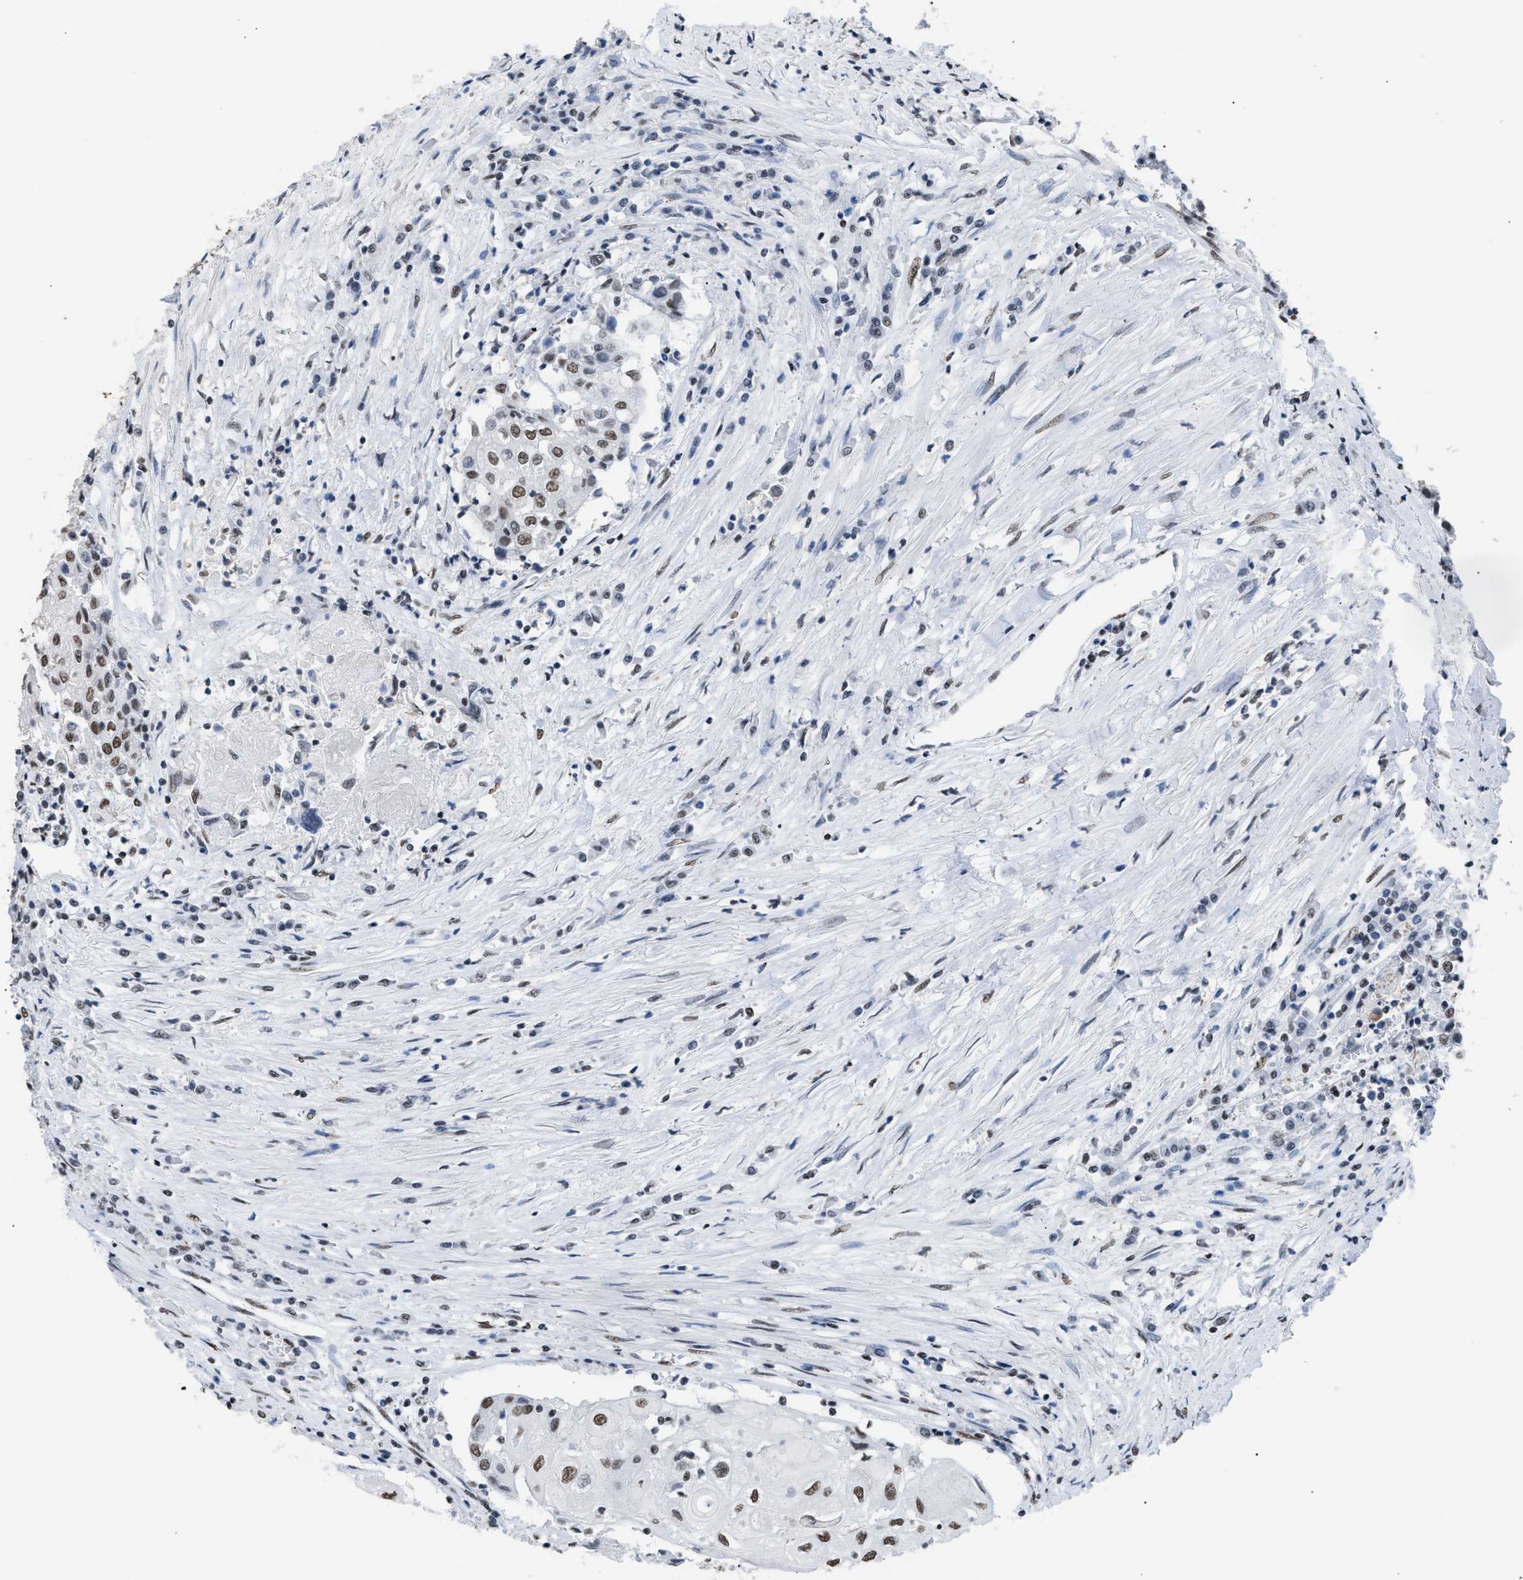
{"staining": {"intensity": "moderate", "quantity": ">75%", "location": "nuclear"}, "tissue": "urothelial cancer", "cell_type": "Tumor cells", "image_type": "cancer", "snomed": [{"axis": "morphology", "description": "Urothelial carcinoma, High grade"}, {"axis": "topography", "description": "Urinary bladder"}], "caption": "Human urothelial carcinoma (high-grade) stained with a protein marker reveals moderate staining in tumor cells.", "gene": "CCAR2", "patient": {"sex": "female", "age": 85}}